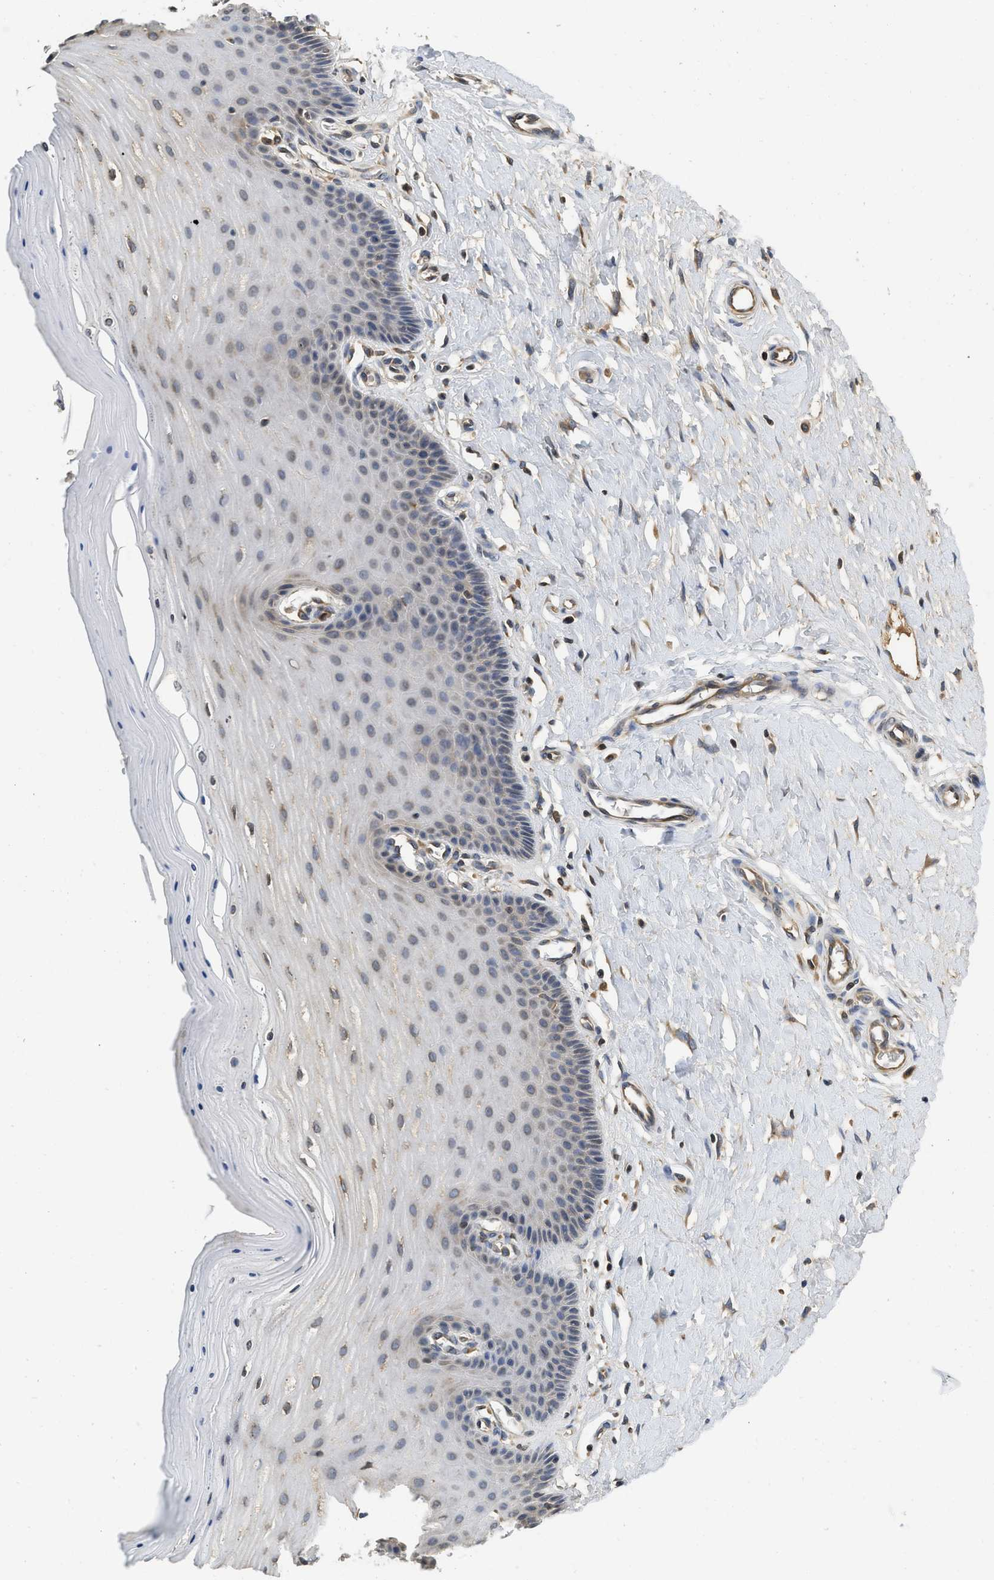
{"staining": {"intensity": "moderate", "quantity": ">75%", "location": "cytoplasmic/membranous"}, "tissue": "cervix", "cell_type": "Glandular cells", "image_type": "normal", "snomed": [{"axis": "morphology", "description": "Normal tissue, NOS"}, {"axis": "topography", "description": "Cervix"}], "caption": "DAB (3,3'-diaminobenzidine) immunohistochemical staining of benign human cervix demonstrates moderate cytoplasmic/membranous protein staining in approximately >75% of glandular cells. Immunohistochemistry stains the protein in brown and the nuclei are stained blue.", "gene": "BCAP31", "patient": {"sex": "female", "age": 55}}